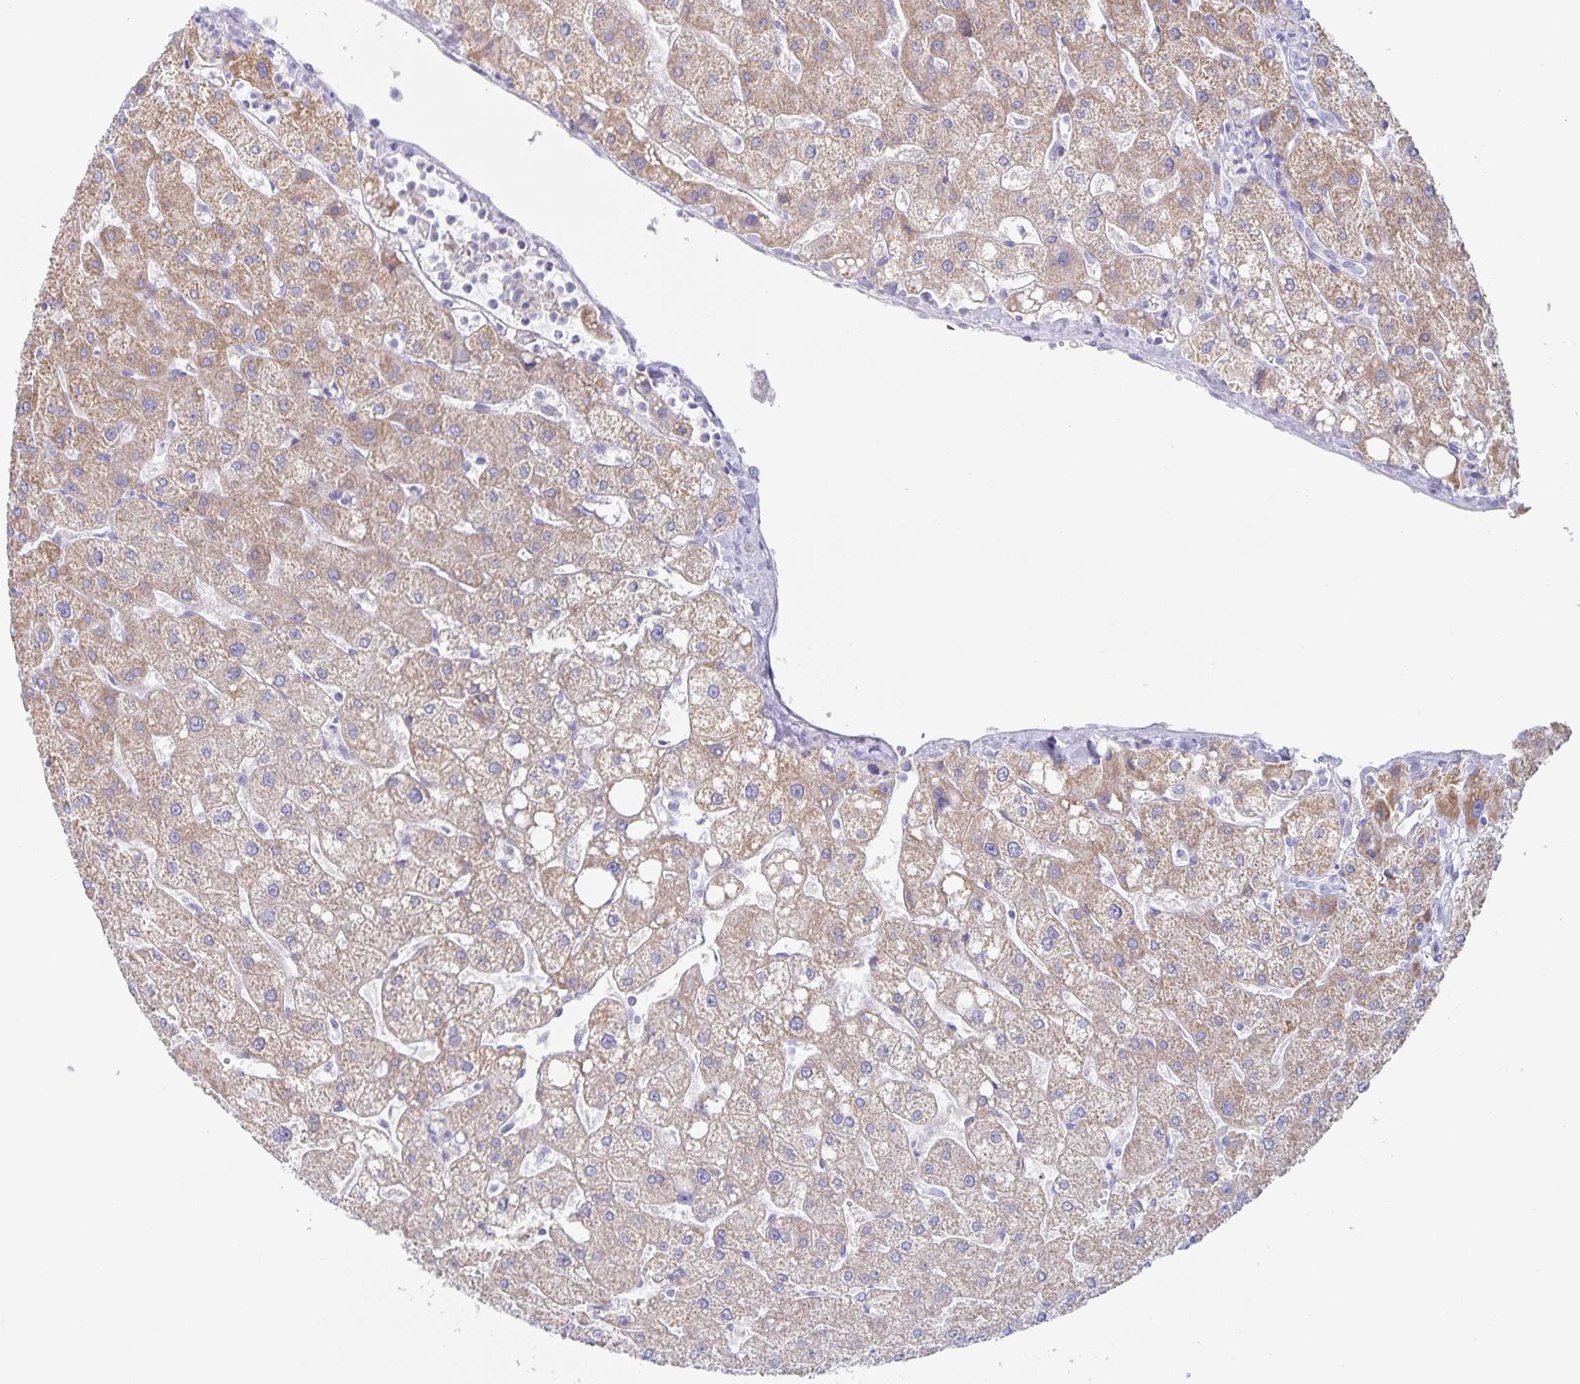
{"staining": {"intensity": "negative", "quantity": "none", "location": "none"}, "tissue": "liver", "cell_type": "Cholangiocytes", "image_type": "normal", "snomed": [{"axis": "morphology", "description": "Normal tissue, NOS"}, {"axis": "topography", "description": "Liver"}], "caption": "There is no significant expression in cholangiocytes of liver. (IHC, brightfield microscopy, high magnification).", "gene": "RPL36A", "patient": {"sex": "male", "age": 67}}